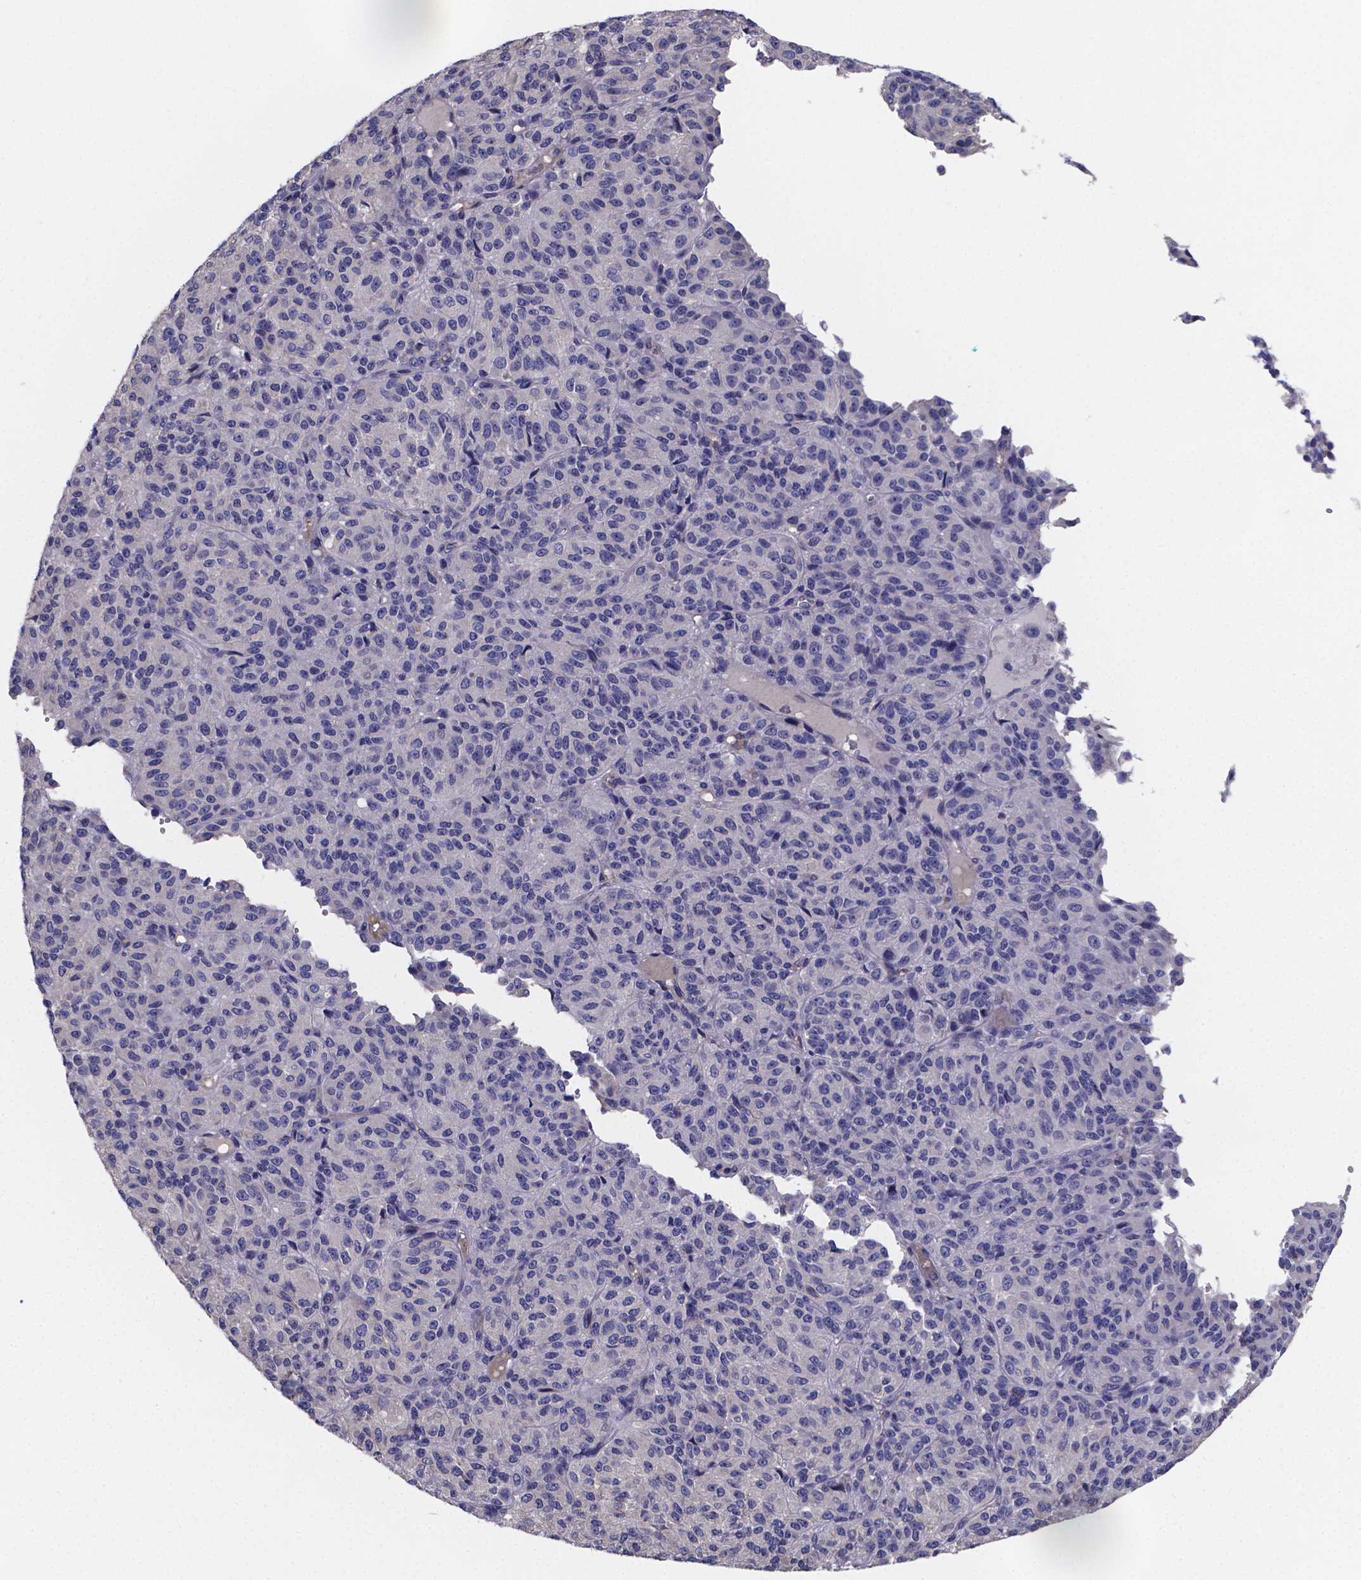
{"staining": {"intensity": "negative", "quantity": "none", "location": "none"}, "tissue": "melanoma", "cell_type": "Tumor cells", "image_type": "cancer", "snomed": [{"axis": "morphology", "description": "Malignant melanoma, Metastatic site"}, {"axis": "topography", "description": "Brain"}], "caption": "IHC of malignant melanoma (metastatic site) displays no positivity in tumor cells. The staining is performed using DAB (3,3'-diaminobenzidine) brown chromogen with nuclei counter-stained in using hematoxylin.", "gene": "SFRP4", "patient": {"sex": "female", "age": 56}}